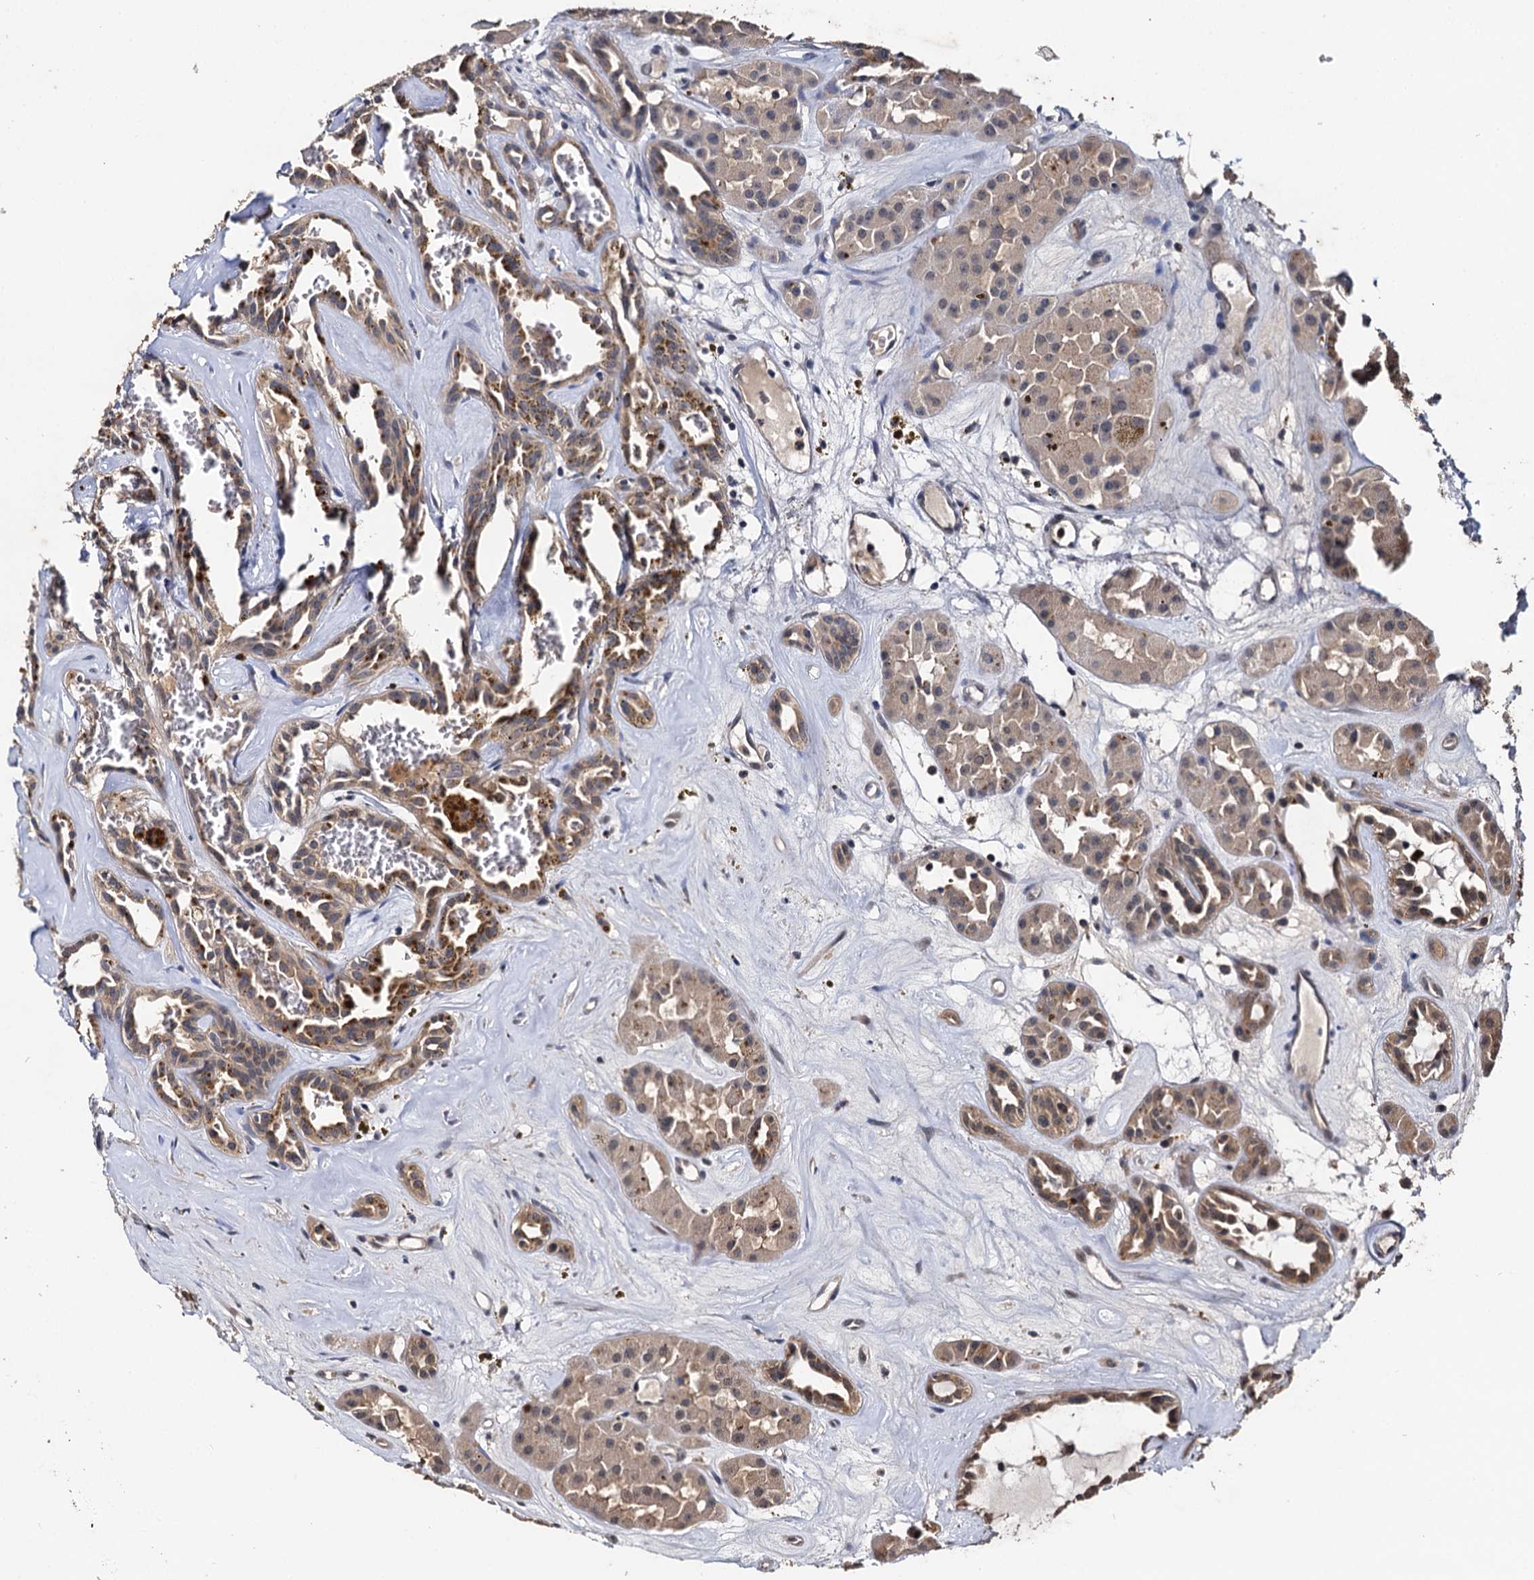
{"staining": {"intensity": "moderate", "quantity": "<25%", "location": "cytoplasmic/membranous"}, "tissue": "renal cancer", "cell_type": "Tumor cells", "image_type": "cancer", "snomed": [{"axis": "morphology", "description": "Carcinoma, NOS"}, {"axis": "topography", "description": "Kidney"}], "caption": "Carcinoma (renal) stained with a protein marker reveals moderate staining in tumor cells.", "gene": "SLC46A3", "patient": {"sex": "female", "age": 75}}